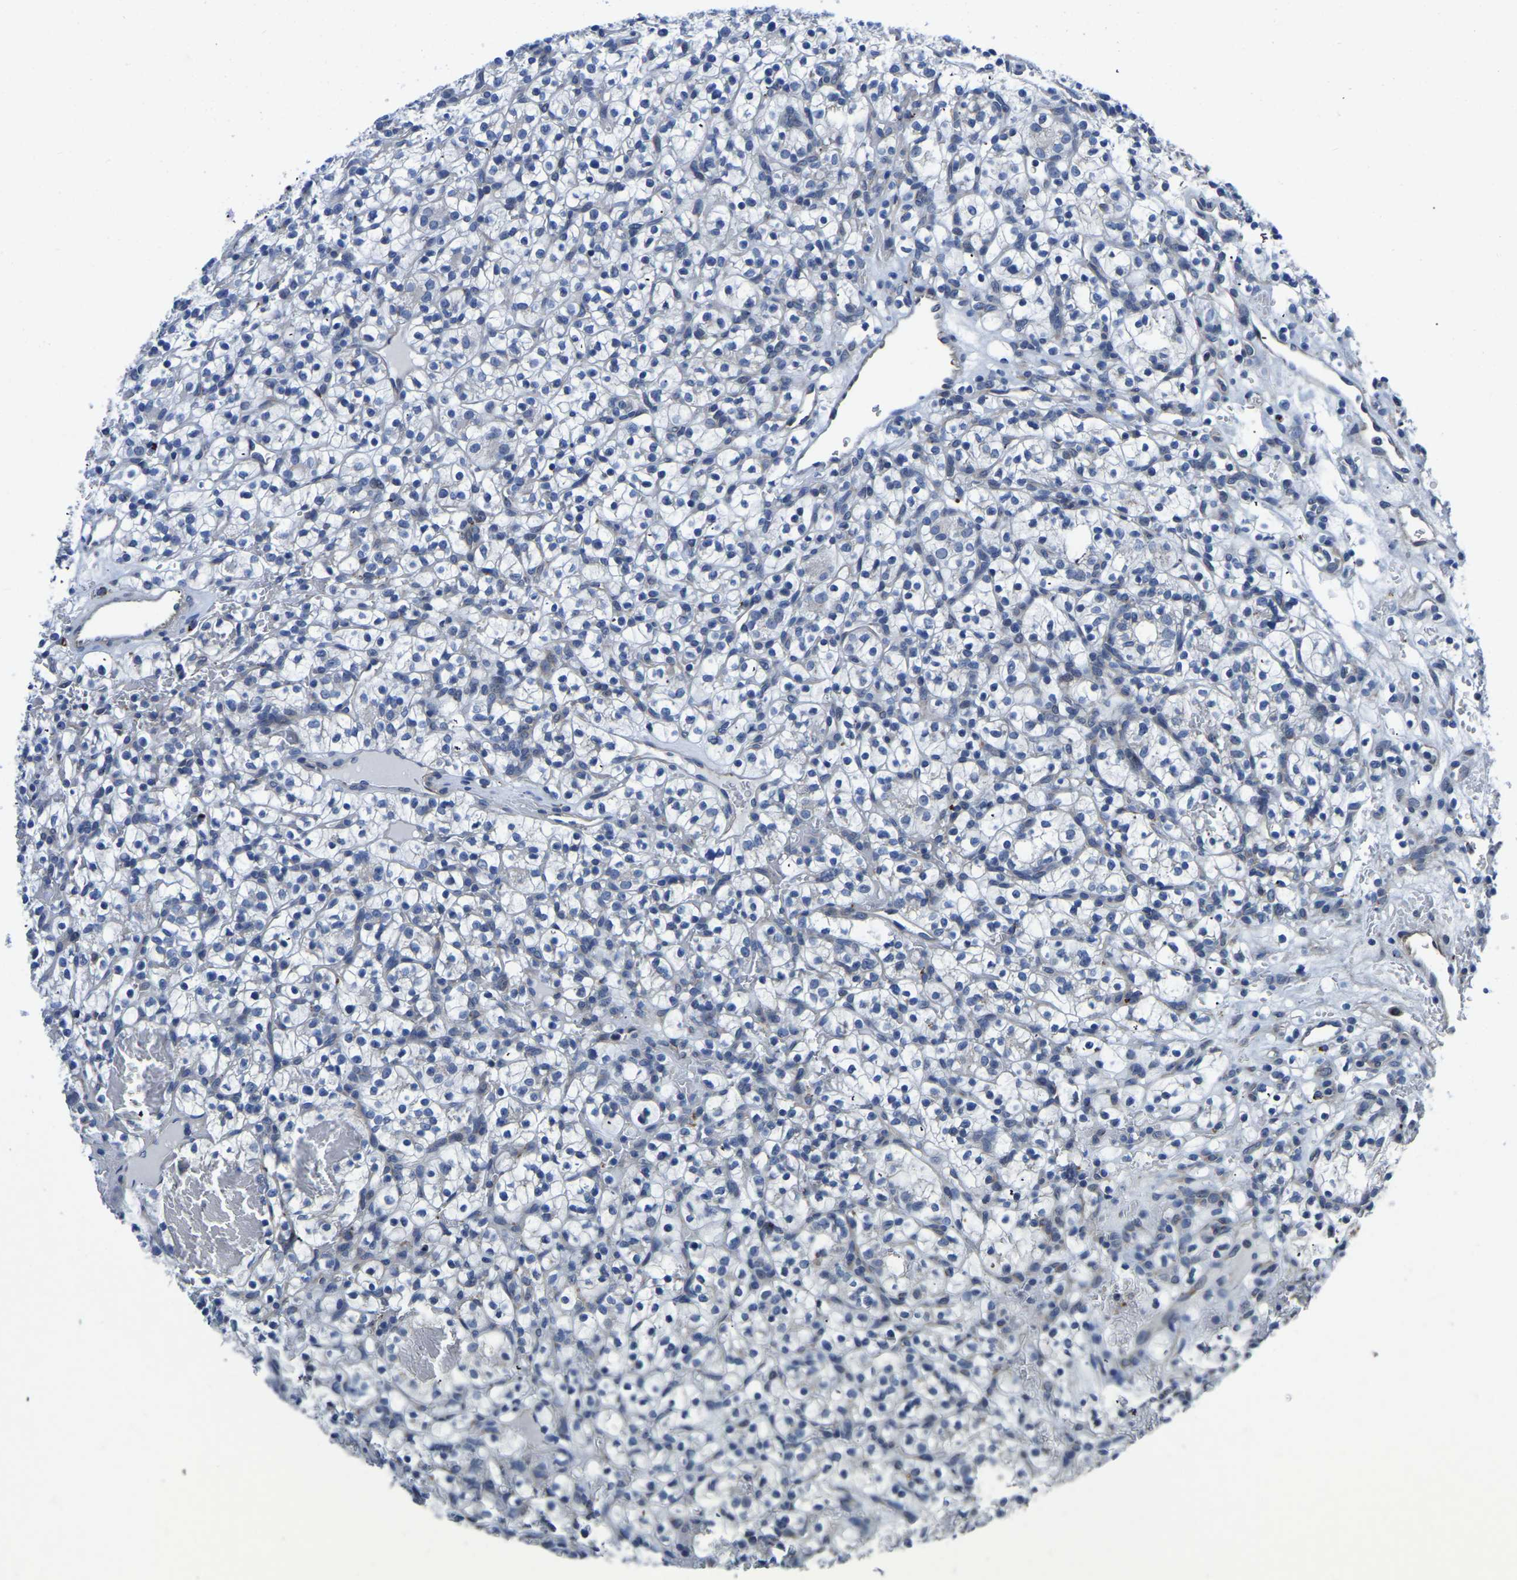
{"staining": {"intensity": "negative", "quantity": "none", "location": "none"}, "tissue": "renal cancer", "cell_type": "Tumor cells", "image_type": "cancer", "snomed": [{"axis": "morphology", "description": "Adenocarcinoma, NOS"}, {"axis": "topography", "description": "Kidney"}], "caption": "Tumor cells are negative for protein expression in human adenocarcinoma (renal). (DAB immunohistochemistry visualized using brightfield microscopy, high magnification).", "gene": "PDLIM7", "patient": {"sex": "female", "age": 57}}